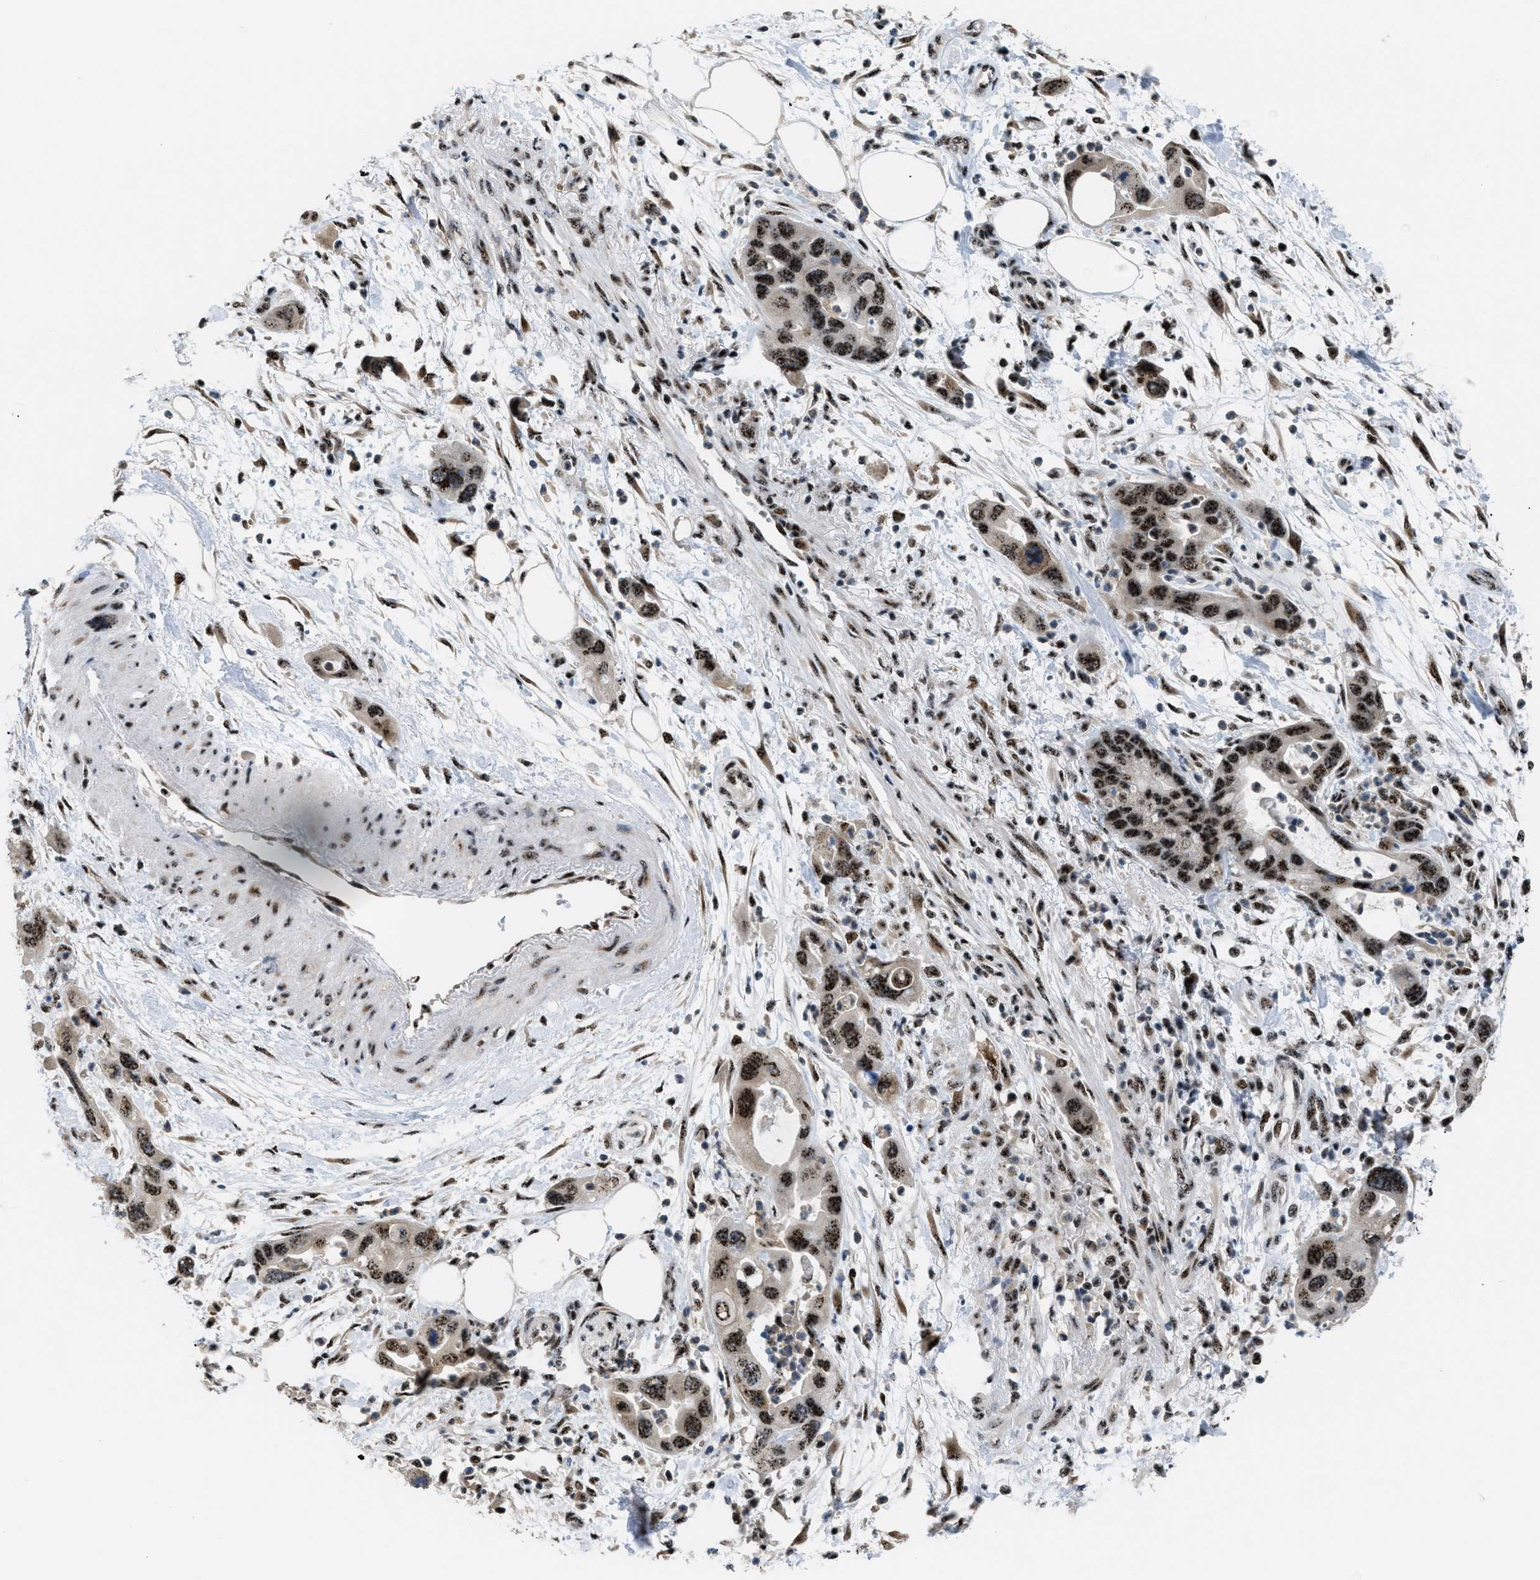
{"staining": {"intensity": "strong", "quantity": ">75%", "location": "nuclear"}, "tissue": "pancreatic cancer", "cell_type": "Tumor cells", "image_type": "cancer", "snomed": [{"axis": "morphology", "description": "Normal tissue, NOS"}, {"axis": "morphology", "description": "Adenocarcinoma, NOS"}, {"axis": "topography", "description": "Pancreas"}], "caption": "High-power microscopy captured an IHC micrograph of pancreatic cancer (adenocarcinoma), revealing strong nuclear positivity in about >75% of tumor cells.", "gene": "CDR2", "patient": {"sex": "female", "age": 71}}